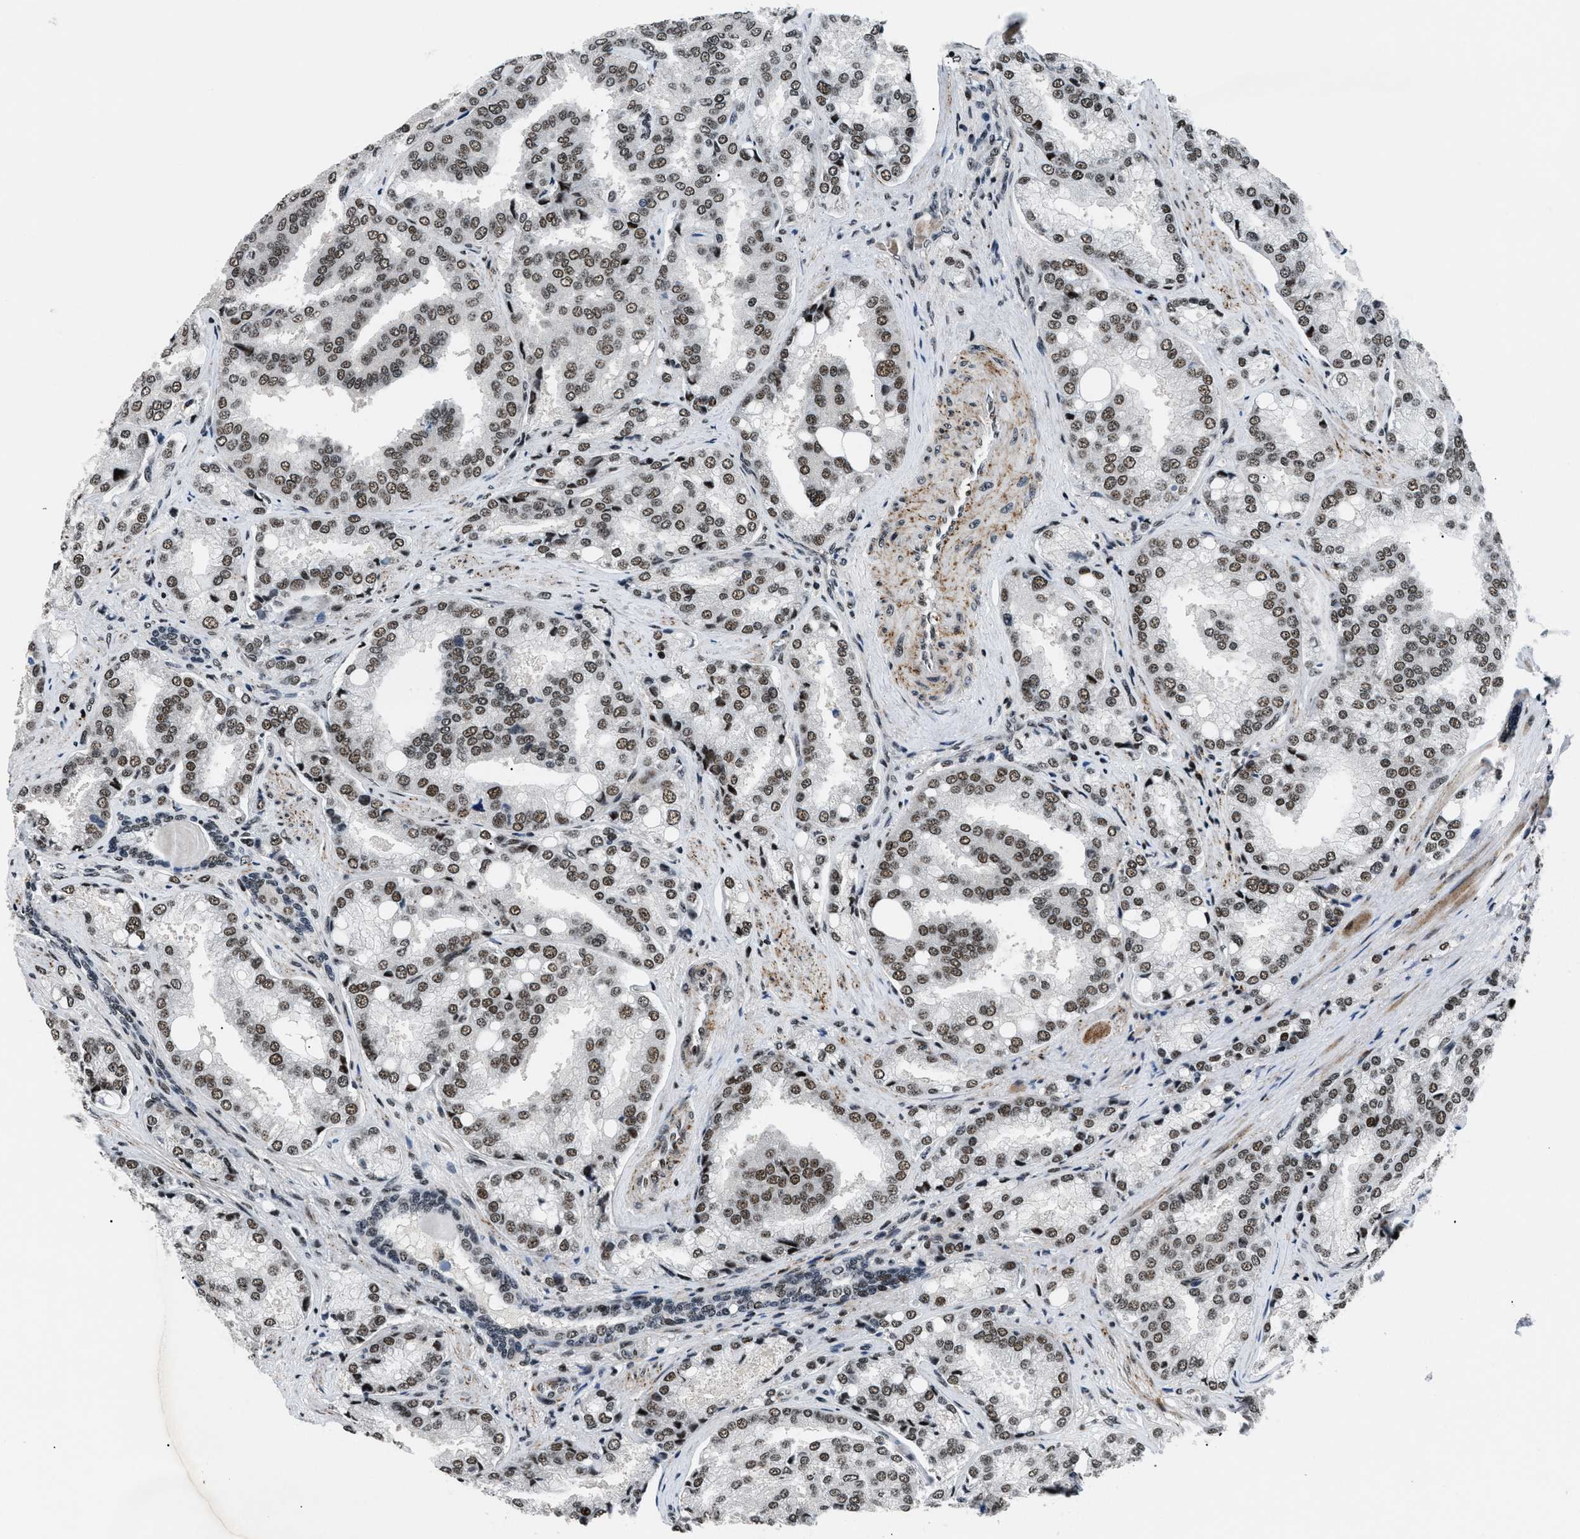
{"staining": {"intensity": "strong", "quantity": ">75%", "location": "nuclear"}, "tissue": "prostate cancer", "cell_type": "Tumor cells", "image_type": "cancer", "snomed": [{"axis": "morphology", "description": "Adenocarcinoma, High grade"}, {"axis": "topography", "description": "Prostate"}], "caption": "The image demonstrates immunohistochemical staining of prostate cancer (adenocarcinoma (high-grade)). There is strong nuclear positivity is identified in approximately >75% of tumor cells.", "gene": "SMARCB1", "patient": {"sex": "male", "age": 50}}